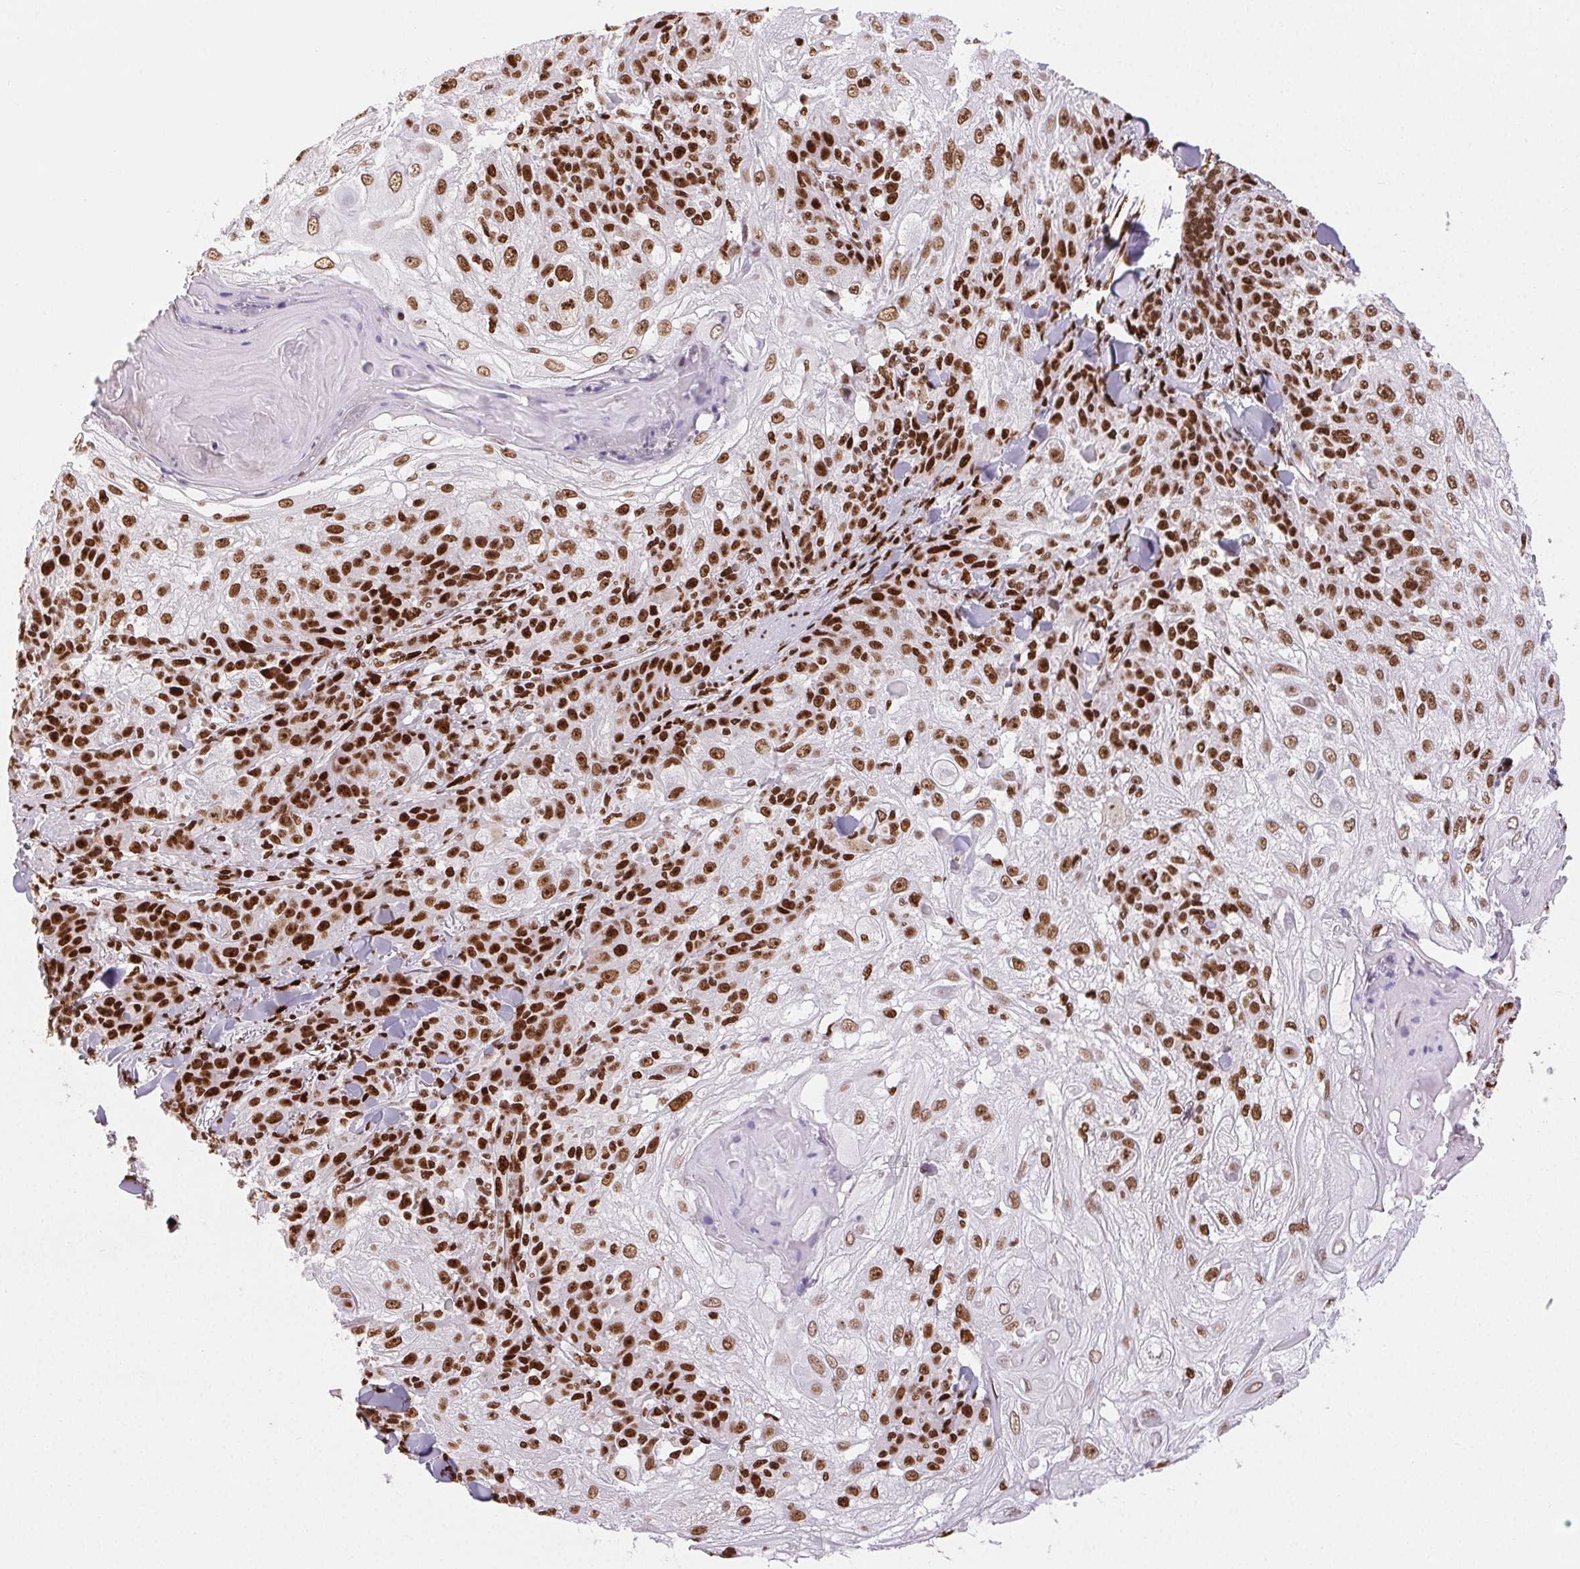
{"staining": {"intensity": "strong", "quantity": ">75%", "location": "nuclear"}, "tissue": "skin cancer", "cell_type": "Tumor cells", "image_type": "cancer", "snomed": [{"axis": "morphology", "description": "Normal tissue, NOS"}, {"axis": "morphology", "description": "Squamous cell carcinoma, NOS"}, {"axis": "topography", "description": "Skin"}], "caption": "This is an image of immunohistochemistry staining of skin cancer, which shows strong positivity in the nuclear of tumor cells.", "gene": "ZNF80", "patient": {"sex": "female", "age": 83}}